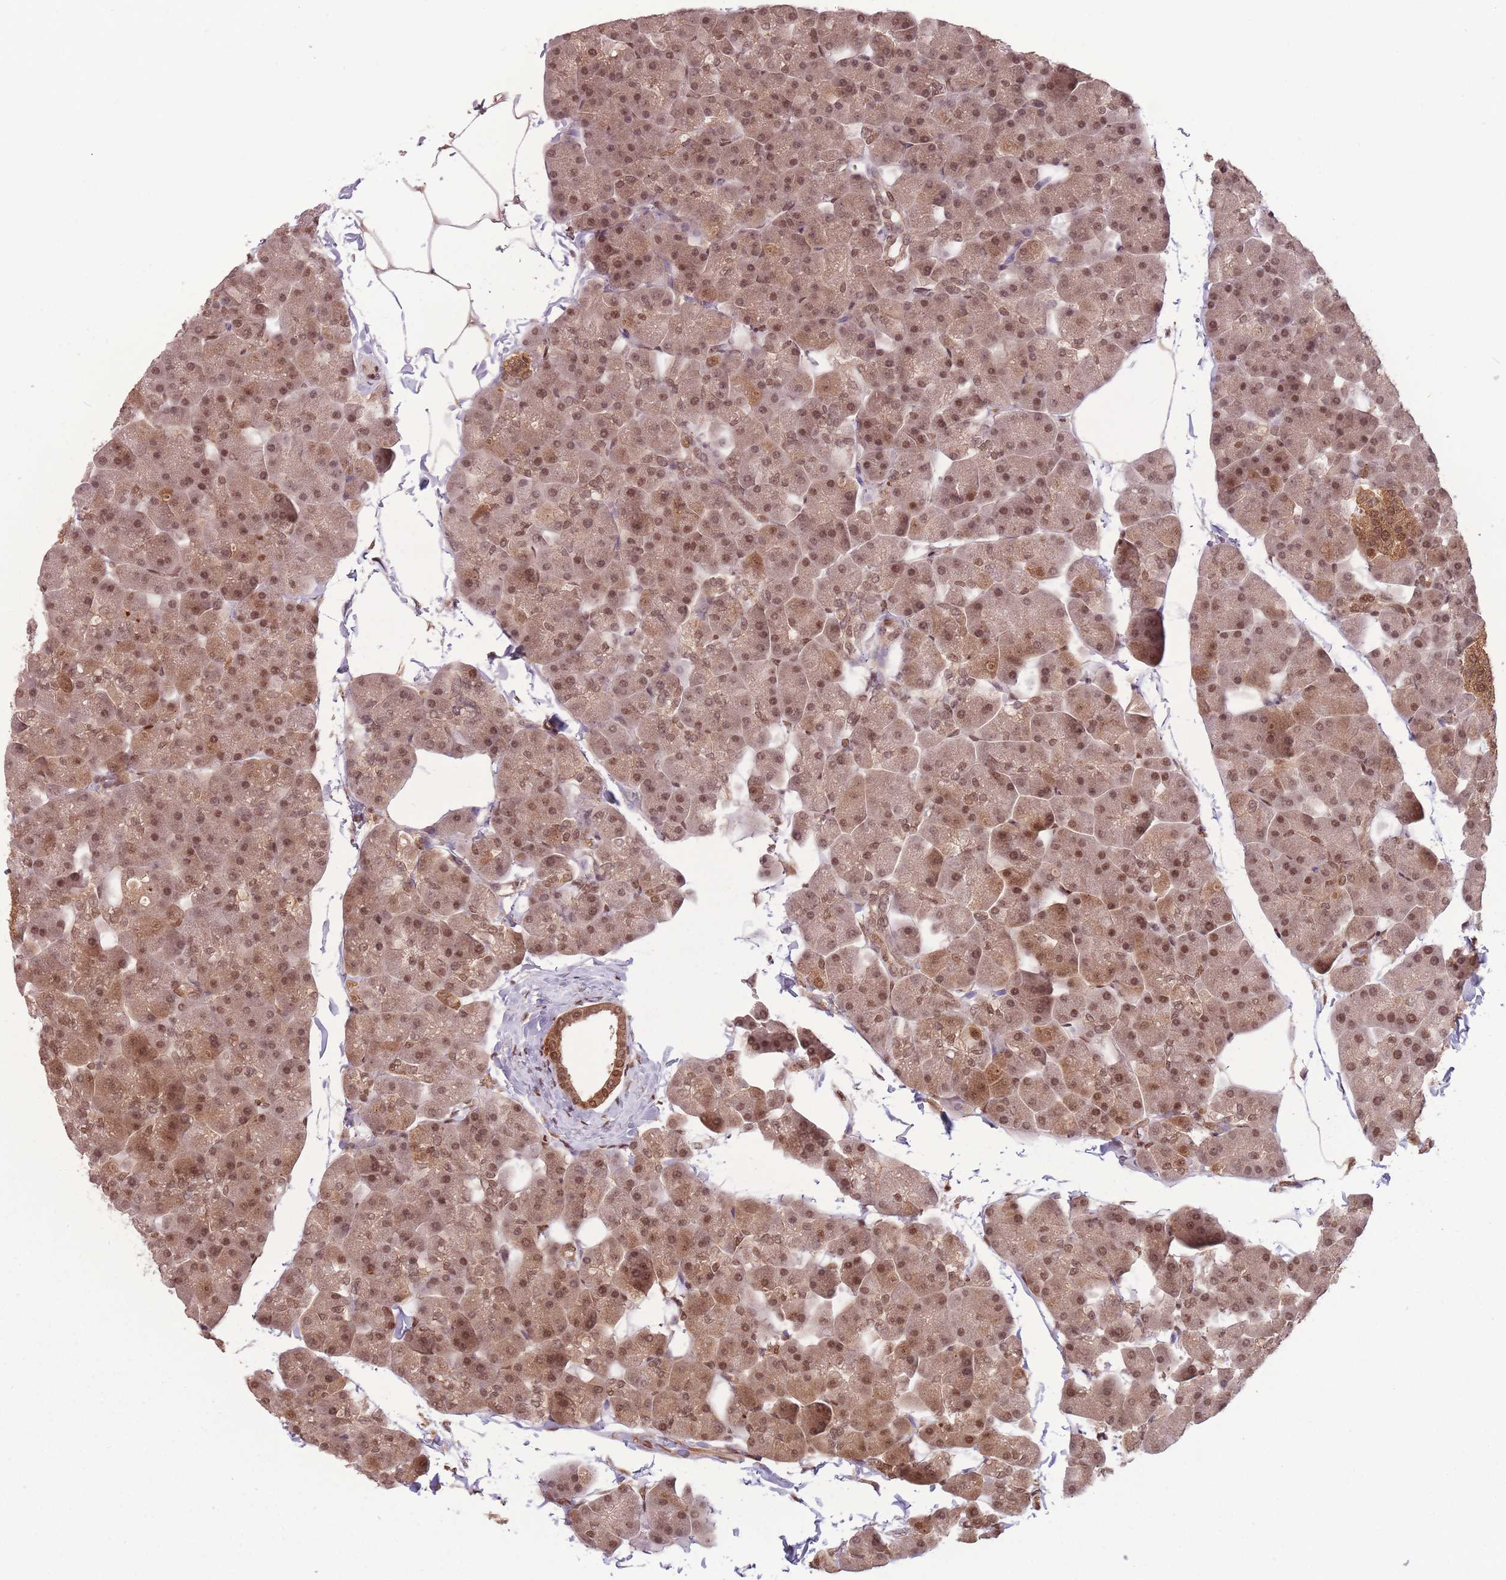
{"staining": {"intensity": "moderate", "quantity": ">75%", "location": "cytoplasmic/membranous,nuclear"}, "tissue": "pancreas", "cell_type": "Exocrine glandular cells", "image_type": "normal", "snomed": [{"axis": "morphology", "description": "Normal tissue, NOS"}, {"axis": "topography", "description": "Pancreas"}], "caption": "Immunohistochemistry staining of unremarkable pancreas, which reveals medium levels of moderate cytoplasmic/membranous,nuclear expression in approximately >75% of exocrine glandular cells indicating moderate cytoplasmic/membranous,nuclear protein staining. The staining was performed using DAB (3,3'-diaminobenzidine) (brown) for protein detection and nuclei were counterstained in hematoxylin (blue).", "gene": "RPS27A", "patient": {"sex": "male", "age": 35}}